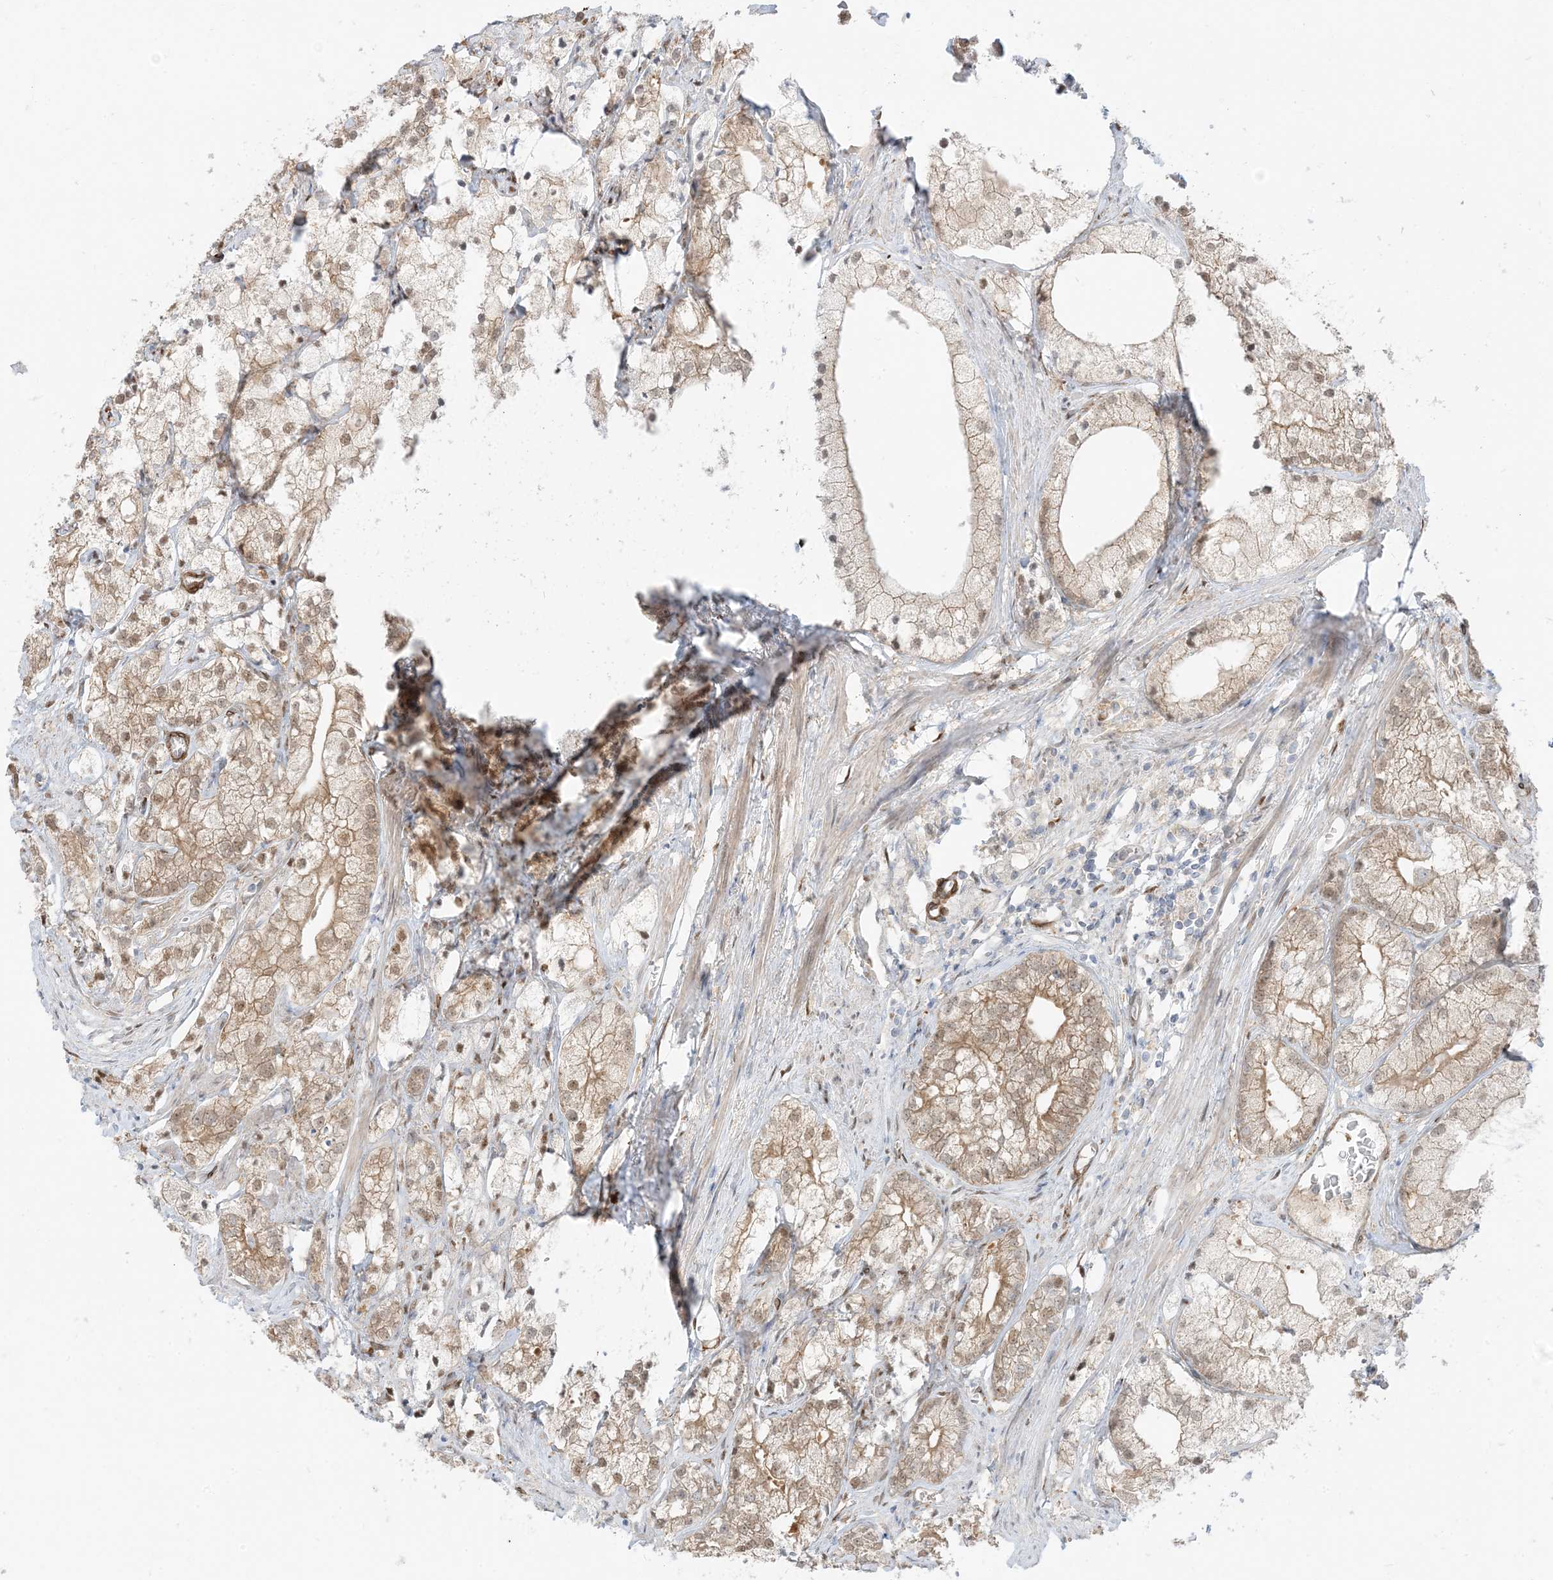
{"staining": {"intensity": "moderate", "quantity": "25%-75%", "location": "cytoplasmic/membranous,nuclear"}, "tissue": "prostate cancer", "cell_type": "Tumor cells", "image_type": "cancer", "snomed": [{"axis": "morphology", "description": "Adenocarcinoma, Low grade"}, {"axis": "topography", "description": "Prostate"}], "caption": "There is medium levels of moderate cytoplasmic/membranous and nuclear positivity in tumor cells of prostate cancer (adenocarcinoma (low-grade)), as demonstrated by immunohistochemical staining (brown color).", "gene": "RIN1", "patient": {"sex": "male", "age": 69}}